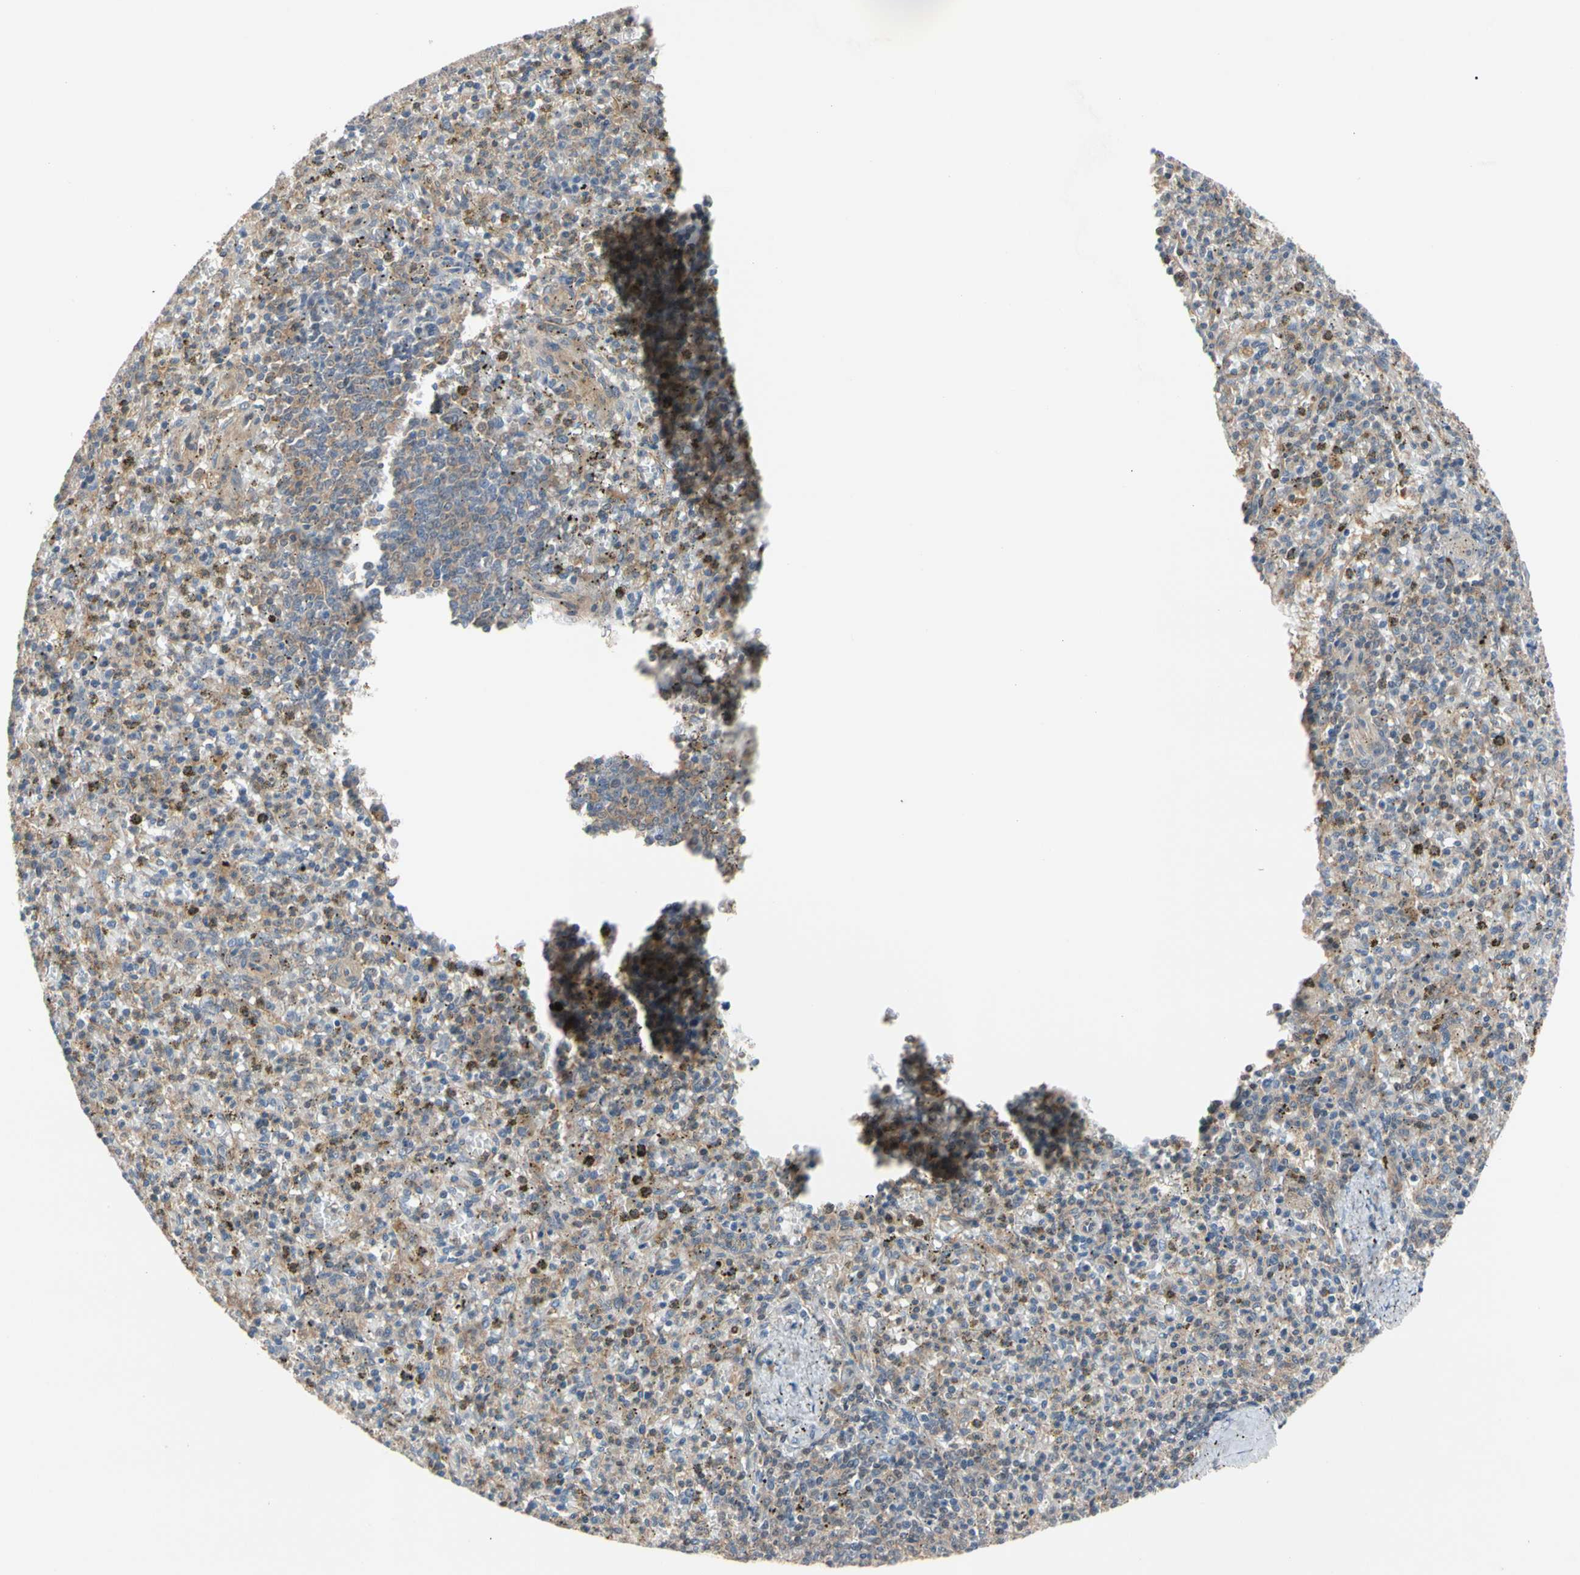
{"staining": {"intensity": "moderate", "quantity": ">75%", "location": "cytoplasmic/membranous"}, "tissue": "spleen", "cell_type": "Cells in red pulp", "image_type": "normal", "snomed": [{"axis": "morphology", "description": "Normal tissue, NOS"}, {"axis": "topography", "description": "Spleen"}], "caption": "DAB immunohistochemical staining of unremarkable human spleen displays moderate cytoplasmic/membranous protein staining in approximately >75% of cells in red pulp.", "gene": "DPP8", "patient": {"sex": "male", "age": 72}}